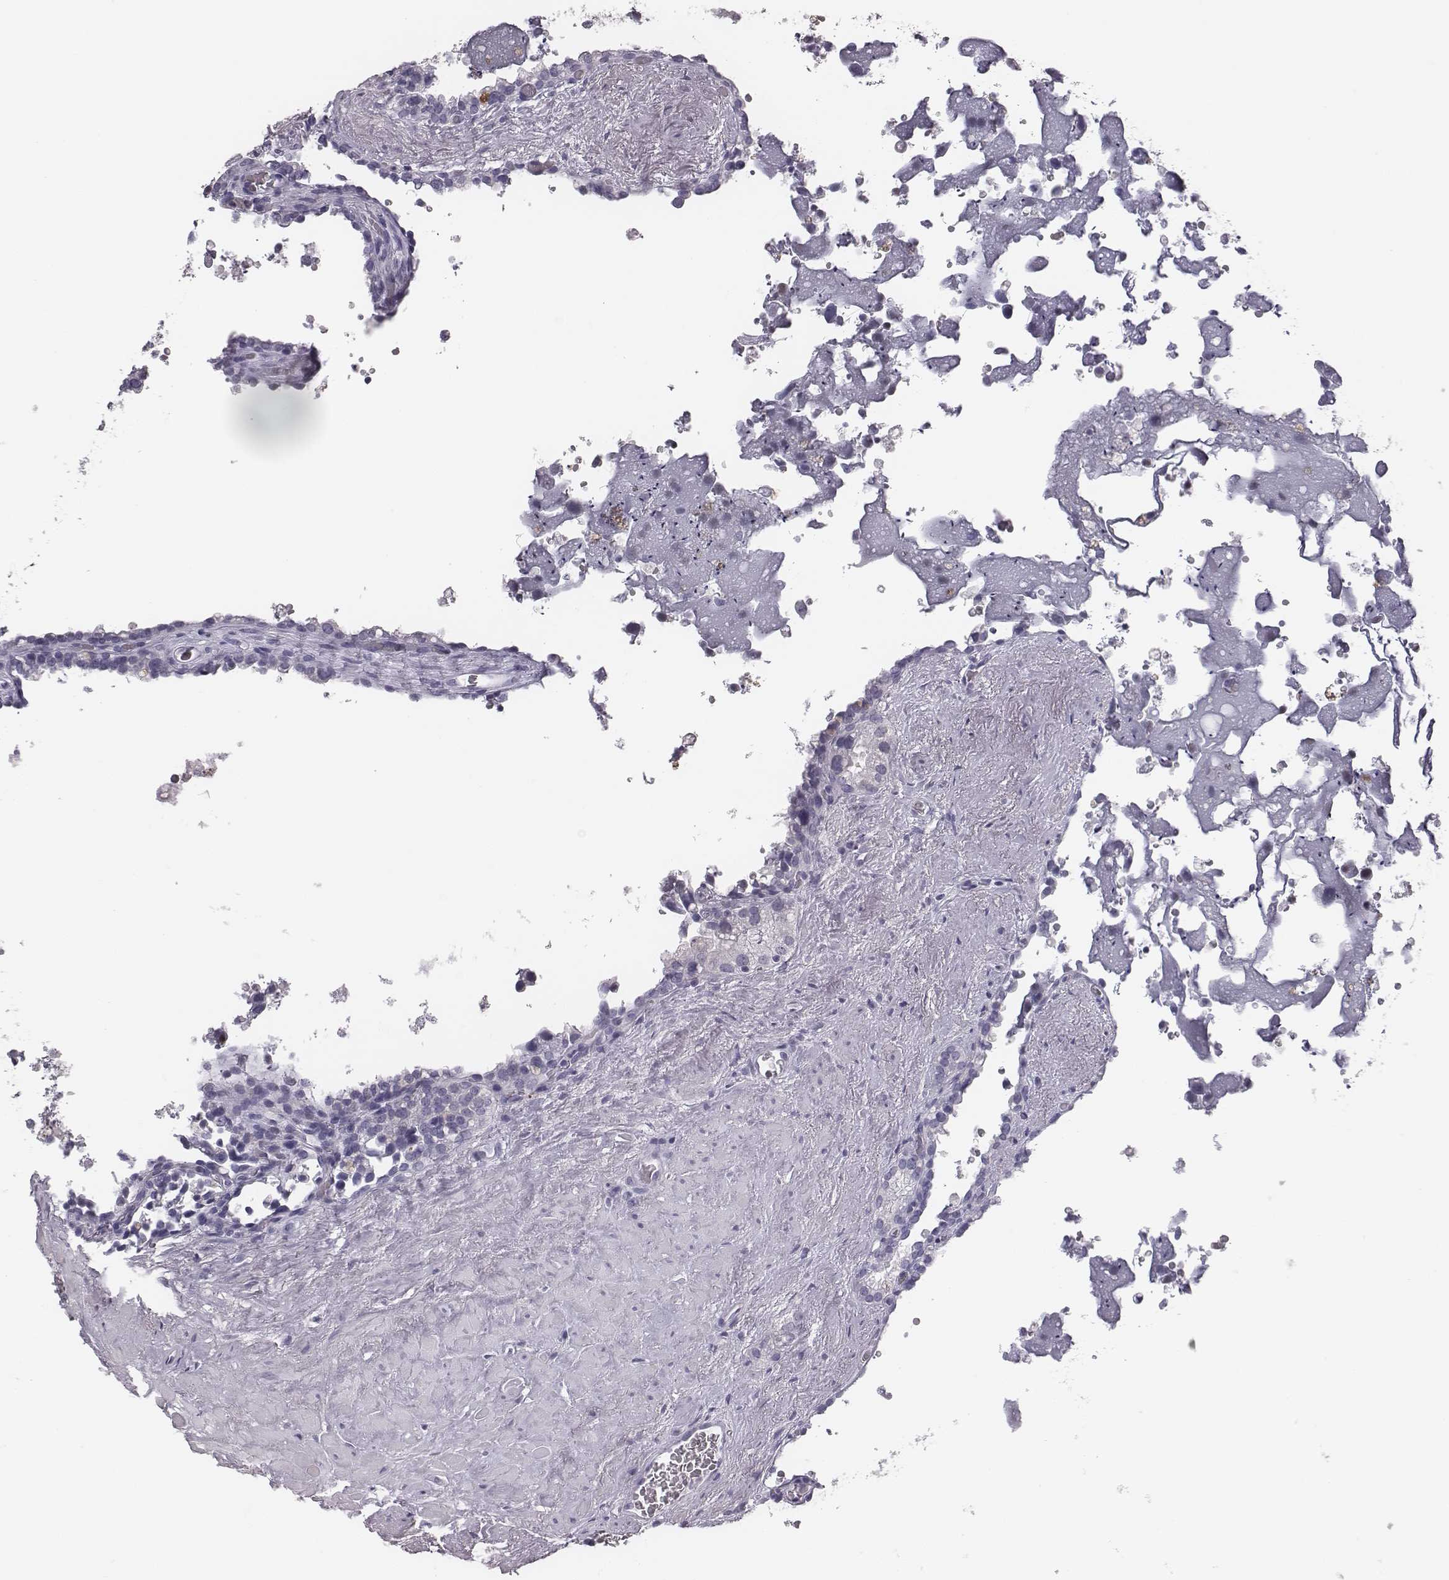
{"staining": {"intensity": "negative", "quantity": "none", "location": "none"}, "tissue": "seminal vesicle", "cell_type": "Glandular cells", "image_type": "normal", "snomed": [{"axis": "morphology", "description": "Normal tissue, NOS"}, {"axis": "topography", "description": "Seminal veicle"}], "caption": "A histopathology image of human seminal vesicle is negative for staining in glandular cells. Brightfield microscopy of immunohistochemistry (IHC) stained with DAB (3,3'-diaminobenzidine) (brown) and hematoxylin (blue), captured at high magnification.", "gene": "CSH1", "patient": {"sex": "male", "age": 71}}